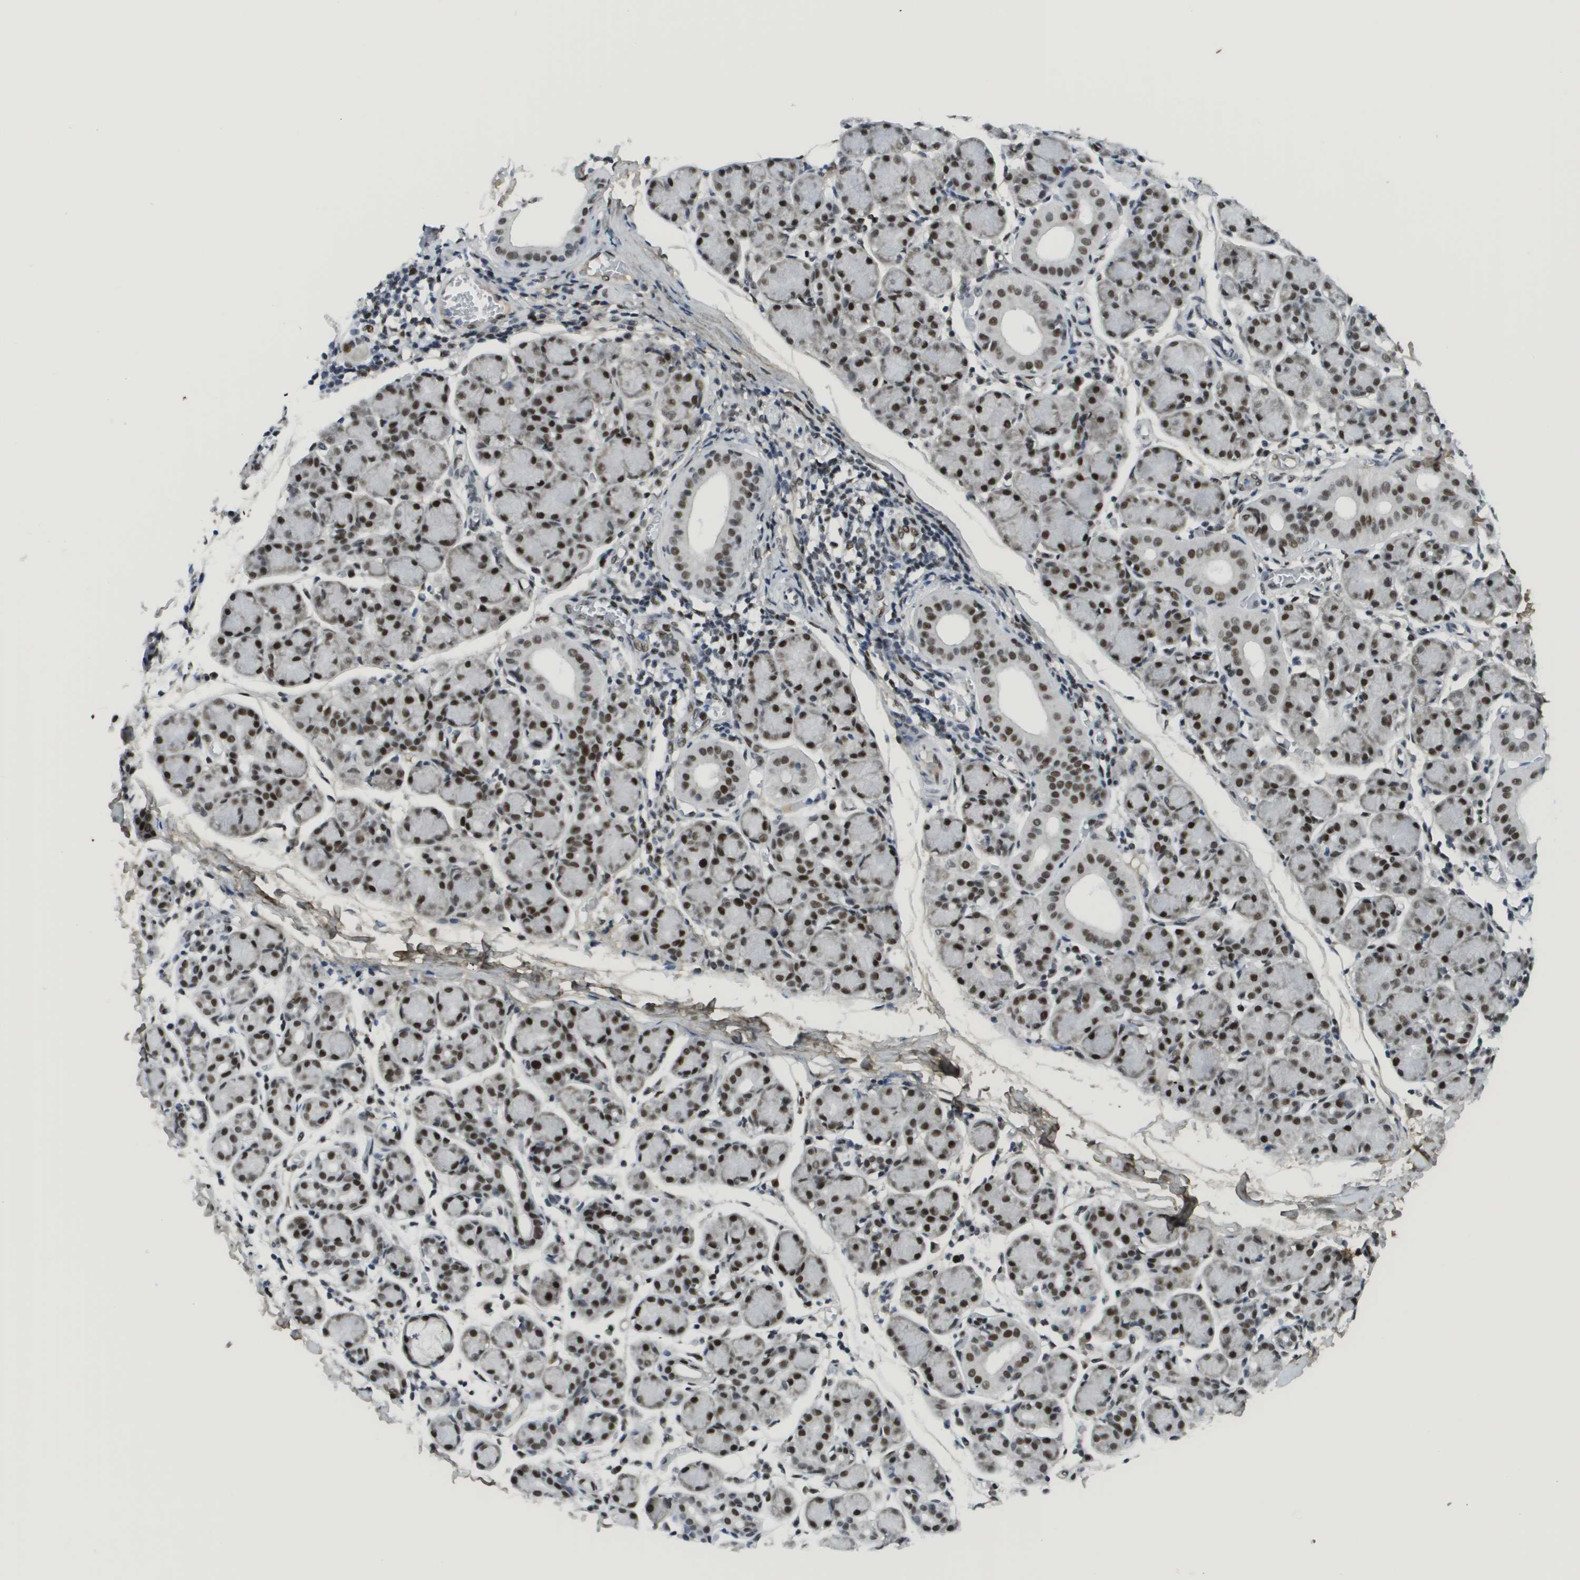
{"staining": {"intensity": "strong", "quantity": ">75%", "location": "nuclear"}, "tissue": "salivary gland", "cell_type": "Glandular cells", "image_type": "normal", "snomed": [{"axis": "morphology", "description": "Normal tissue, NOS"}, {"axis": "morphology", "description": "Inflammation, NOS"}, {"axis": "topography", "description": "Lymph node"}, {"axis": "topography", "description": "Salivary gland"}], "caption": "IHC staining of benign salivary gland, which reveals high levels of strong nuclear positivity in about >75% of glandular cells indicating strong nuclear protein expression. The staining was performed using DAB (brown) for protein detection and nuclei were counterstained in hematoxylin (blue).", "gene": "SMARCAD1", "patient": {"sex": "male", "age": 3}}